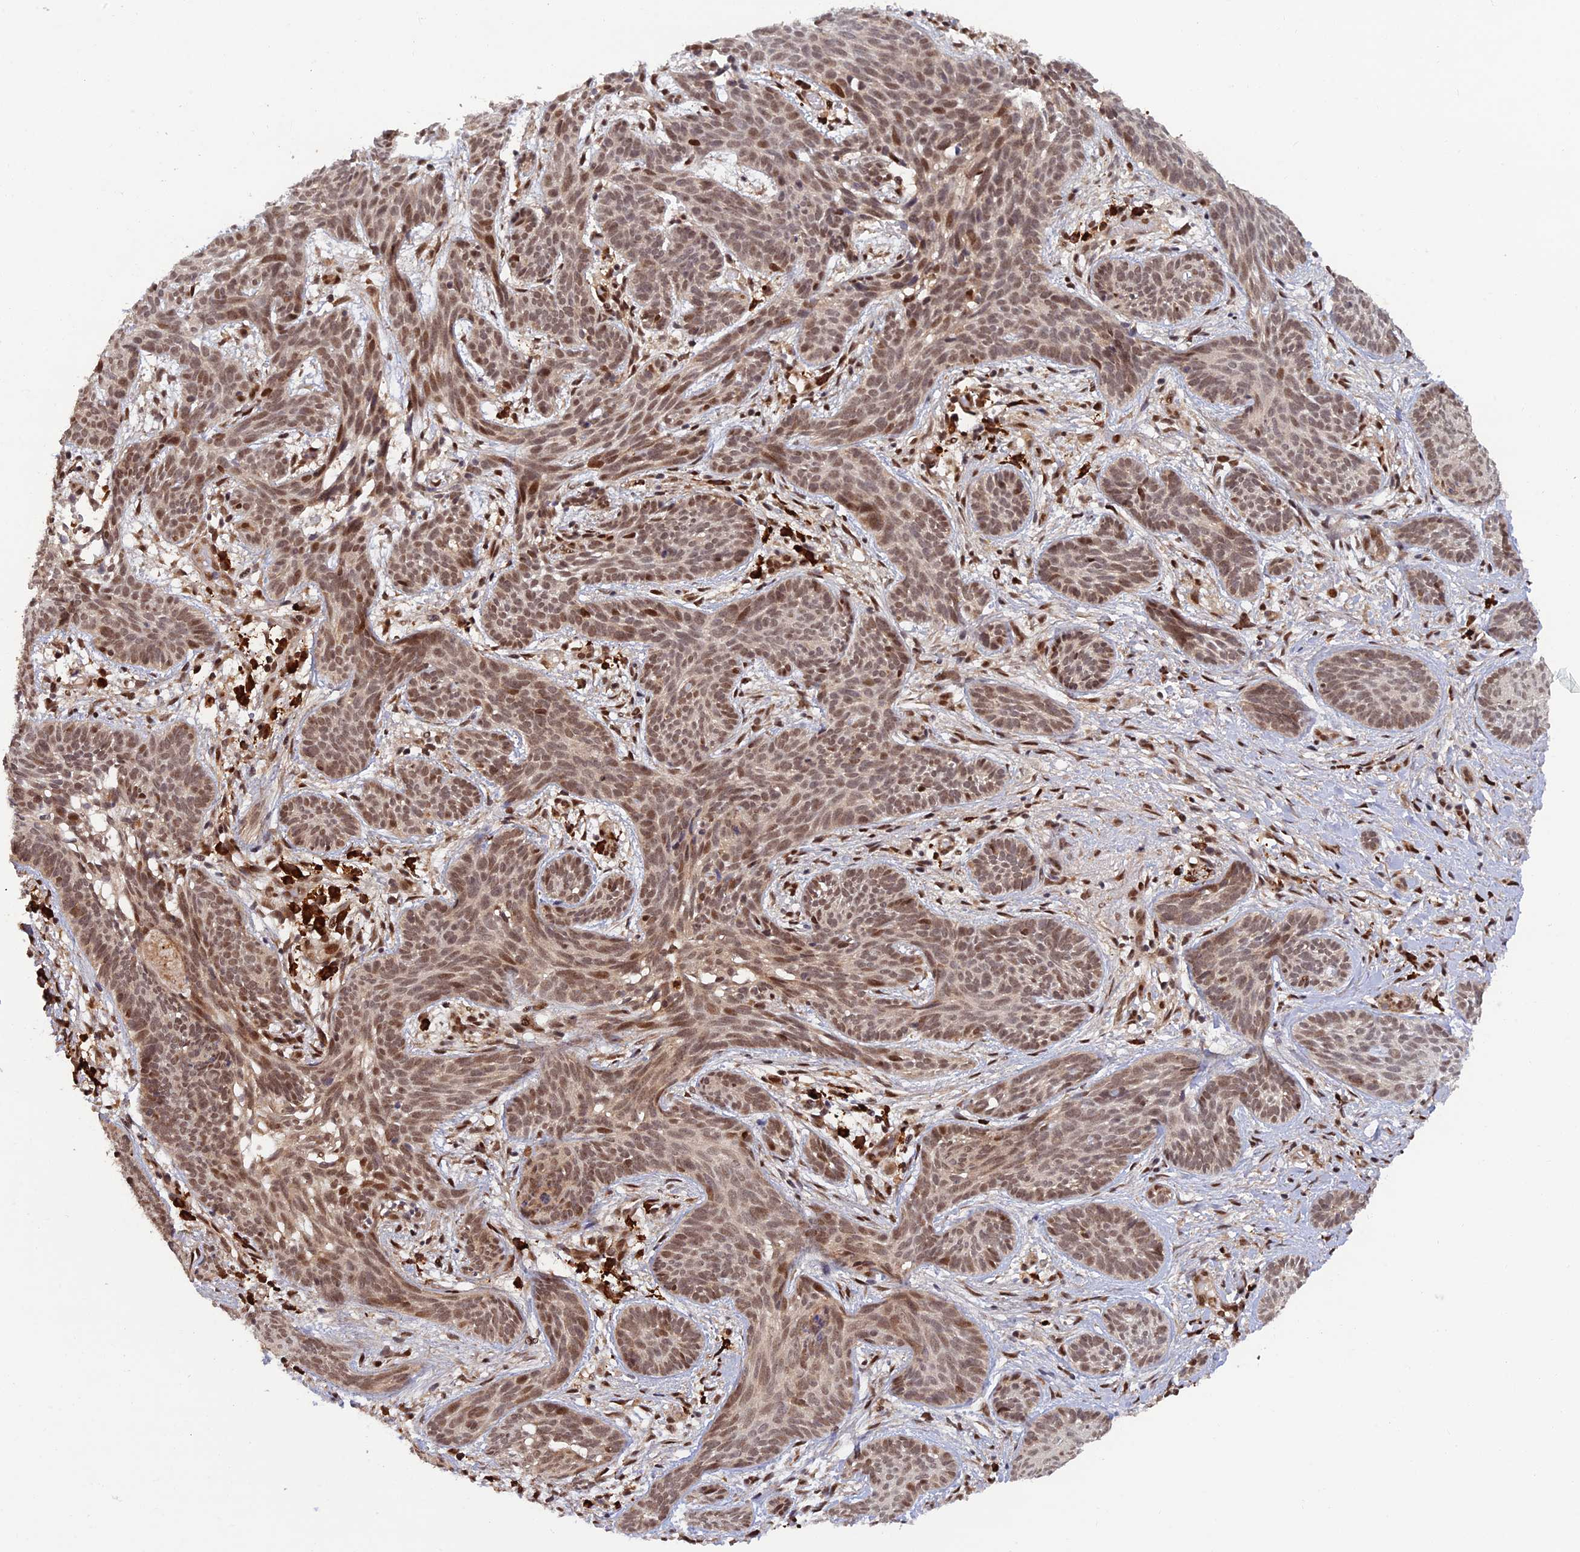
{"staining": {"intensity": "moderate", "quantity": ">75%", "location": "nuclear"}, "tissue": "skin cancer", "cell_type": "Tumor cells", "image_type": "cancer", "snomed": [{"axis": "morphology", "description": "Basal cell carcinoma"}, {"axis": "topography", "description": "Skin"}], "caption": "A brown stain highlights moderate nuclear positivity of a protein in basal cell carcinoma (skin) tumor cells. The staining is performed using DAB brown chromogen to label protein expression. The nuclei are counter-stained blue using hematoxylin.", "gene": "ZNF565", "patient": {"sex": "female", "age": 81}}